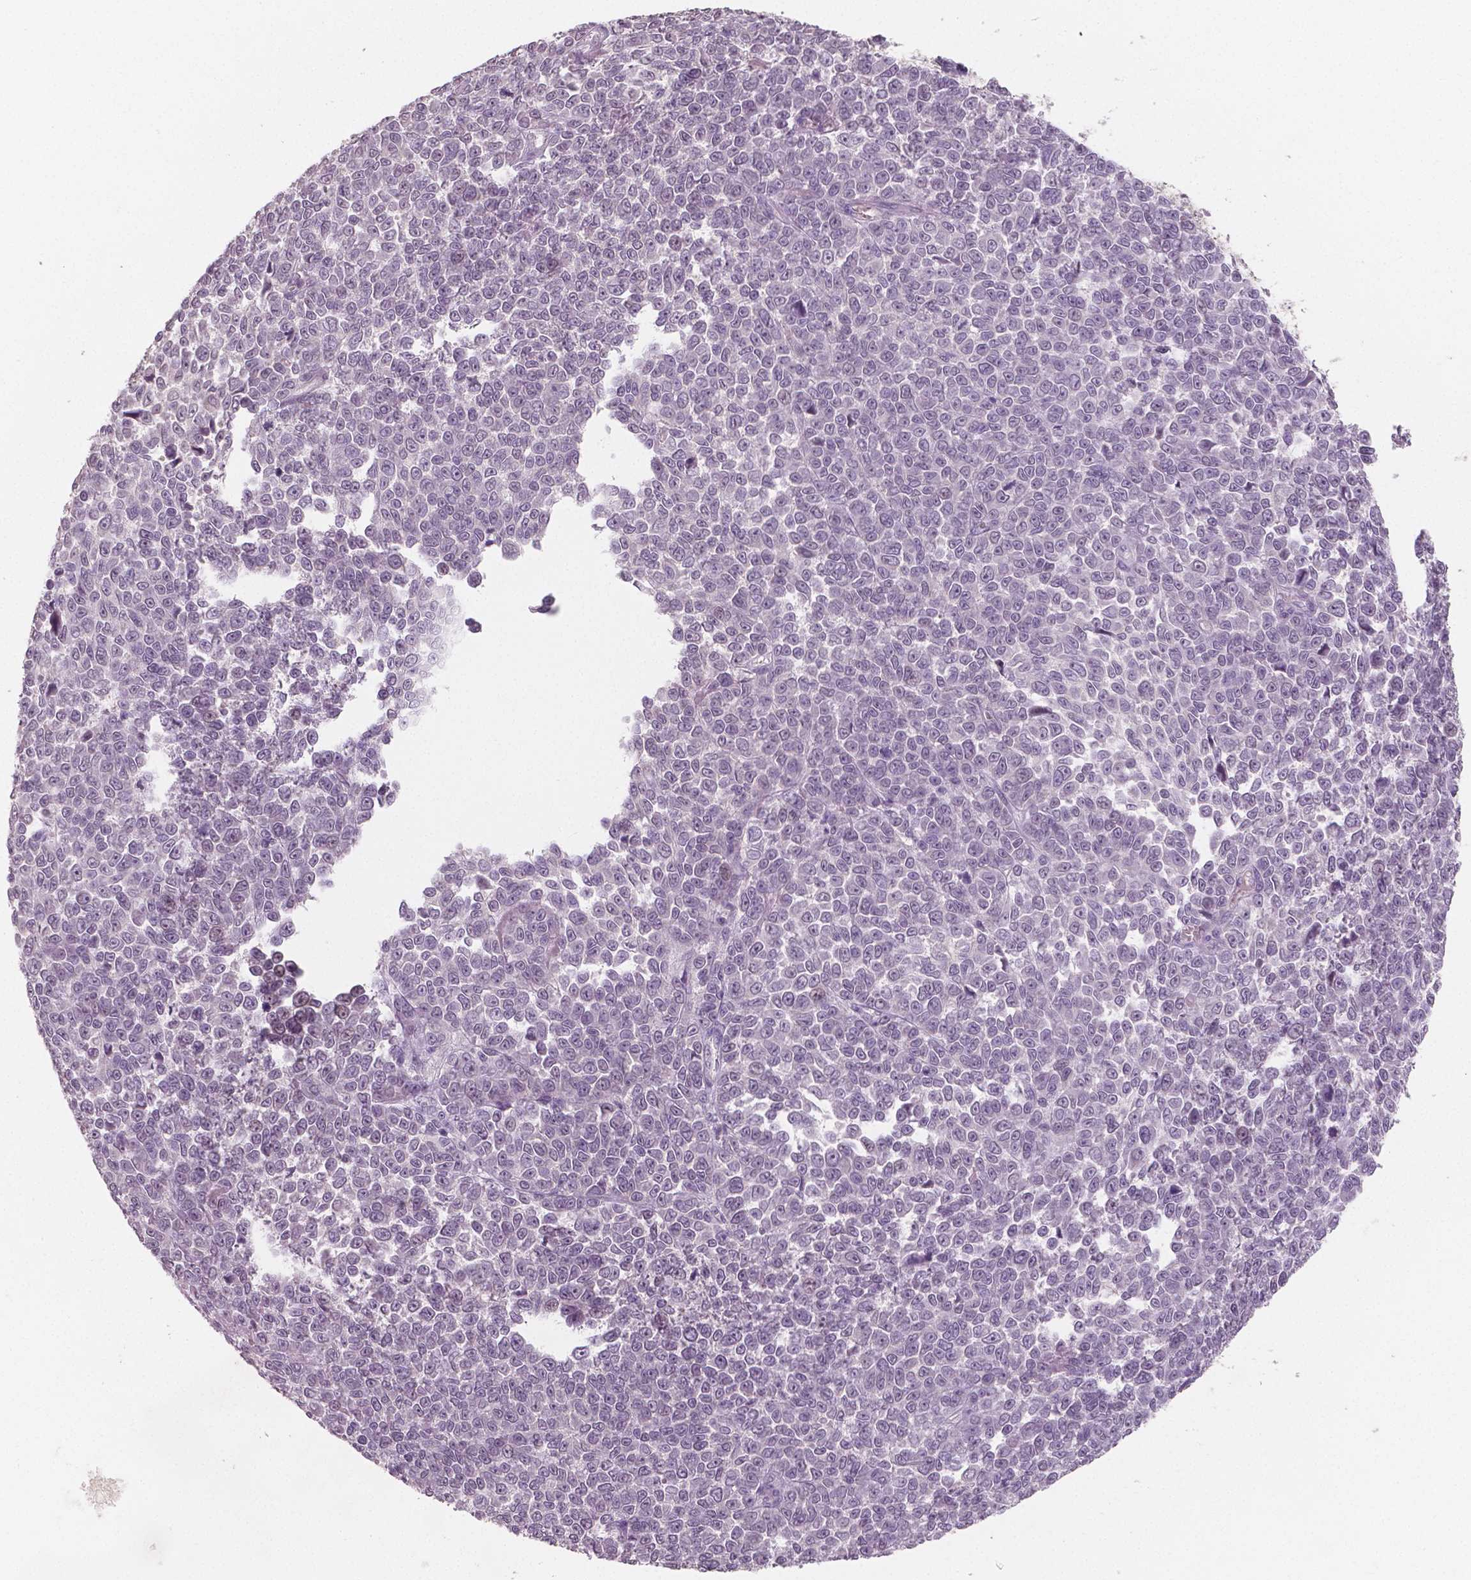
{"staining": {"intensity": "negative", "quantity": "none", "location": "none"}, "tissue": "melanoma", "cell_type": "Tumor cells", "image_type": "cancer", "snomed": [{"axis": "morphology", "description": "Malignant melanoma, NOS"}, {"axis": "topography", "description": "Skin"}], "caption": "Immunohistochemistry (IHC) histopathology image of melanoma stained for a protein (brown), which shows no positivity in tumor cells.", "gene": "RNASE7", "patient": {"sex": "female", "age": 95}}